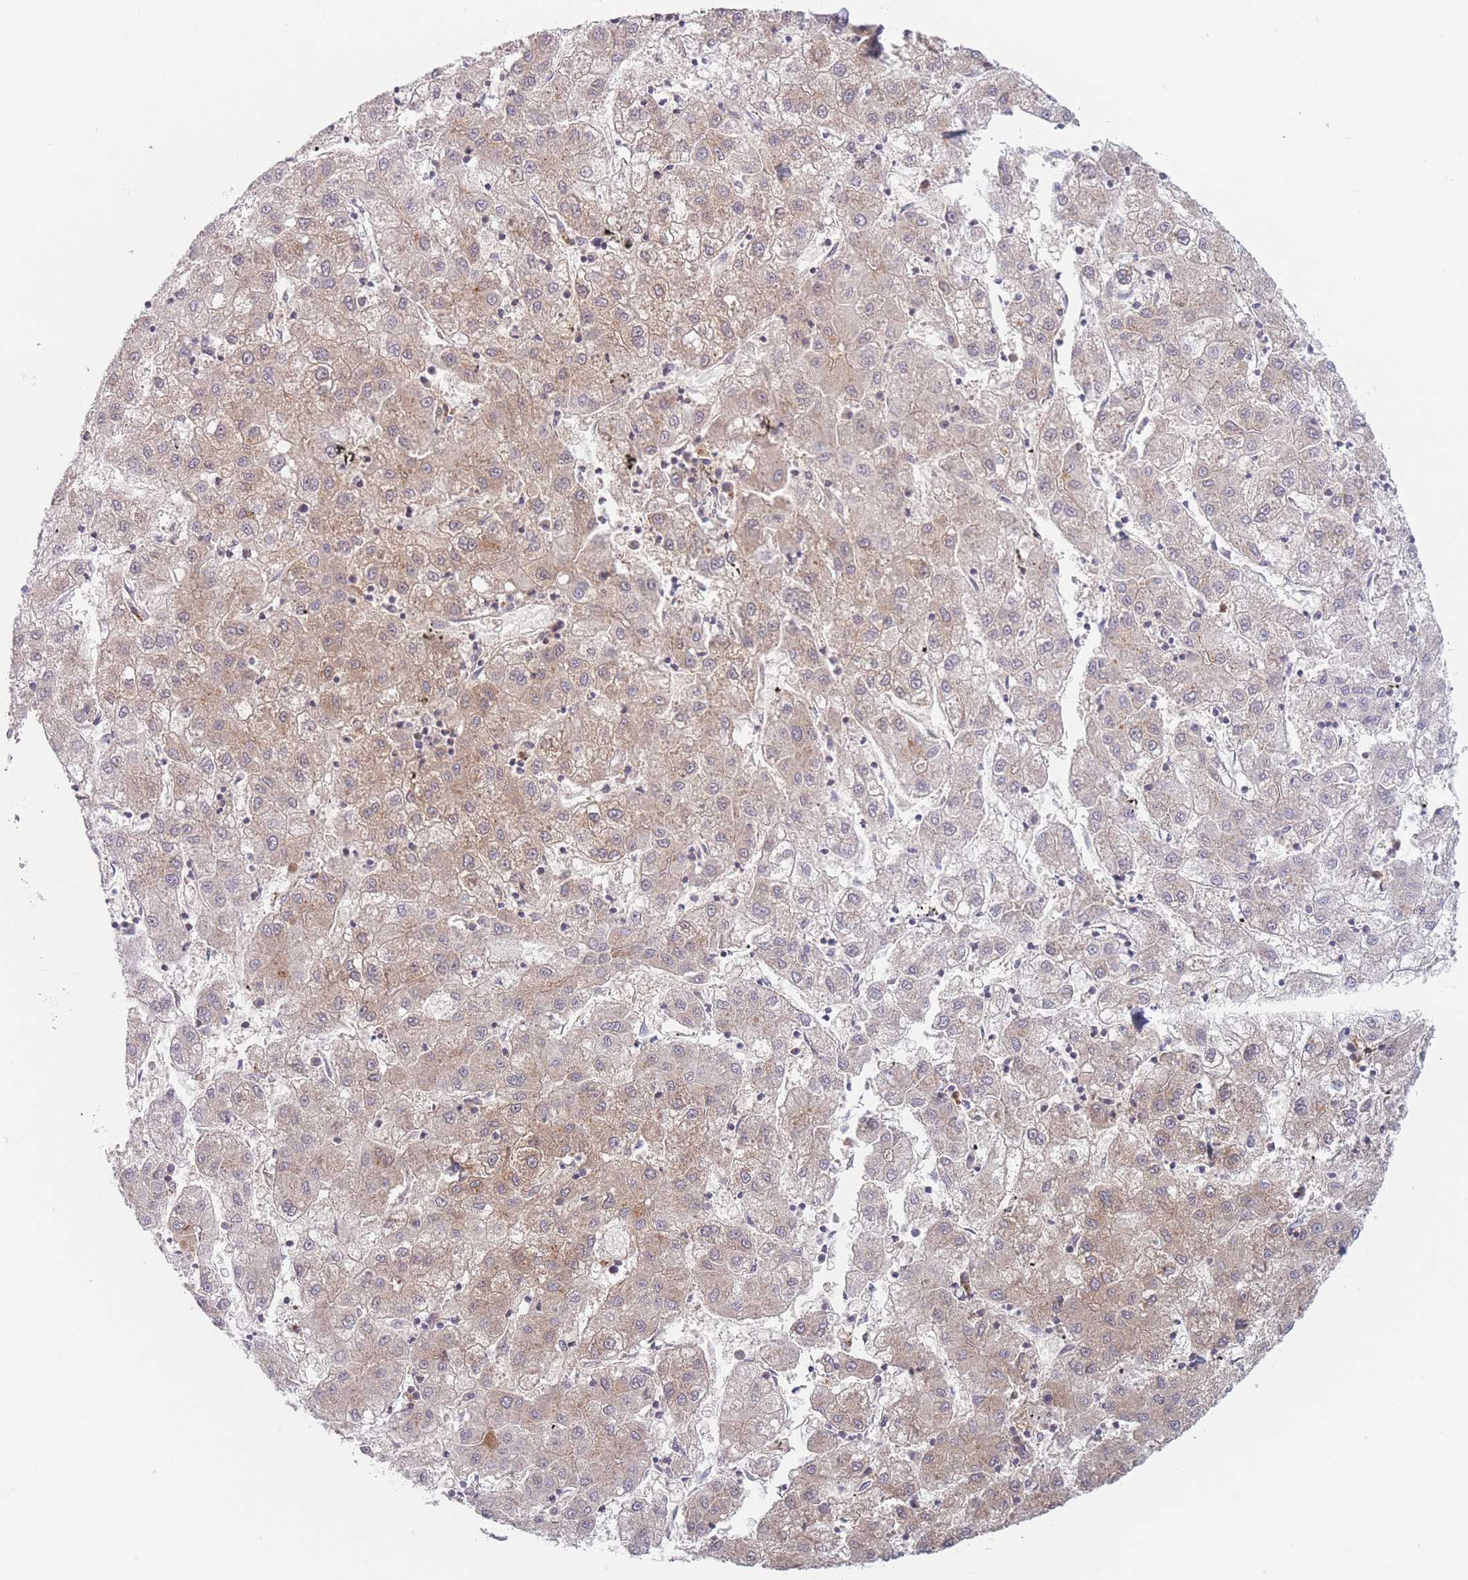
{"staining": {"intensity": "weak", "quantity": "25%-75%", "location": "cytoplasmic/membranous"}, "tissue": "liver cancer", "cell_type": "Tumor cells", "image_type": "cancer", "snomed": [{"axis": "morphology", "description": "Carcinoma, Hepatocellular, NOS"}, {"axis": "topography", "description": "Liver"}], "caption": "This image displays liver cancer (hepatocellular carcinoma) stained with IHC to label a protein in brown. The cytoplasmic/membranous of tumor cells show weak positivity for the protein. Nuclei are counter-stained blue.", "gene": "PPM1A", "patient": {"sex": "male", "age": 72}}